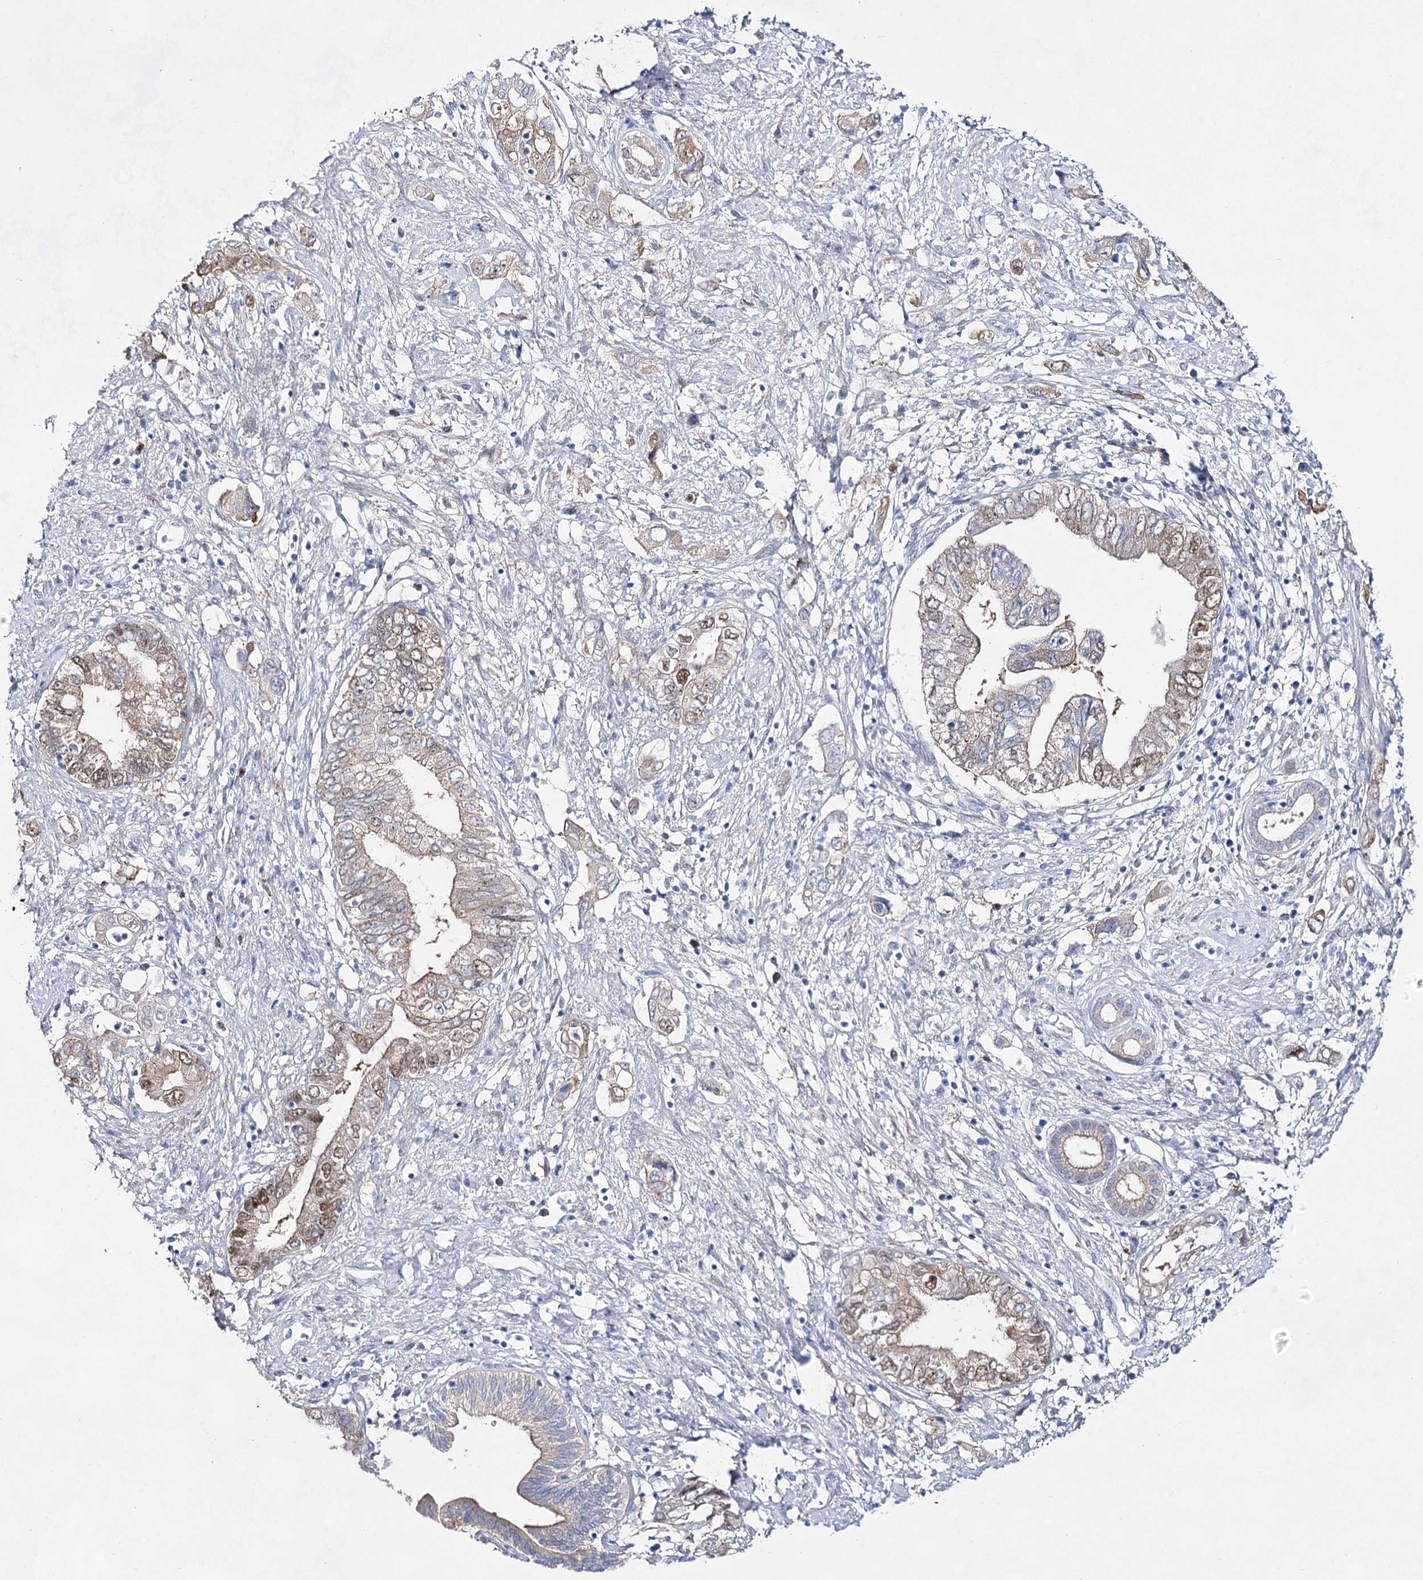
{"staining": {"intensity": "moderate", "quantity": "<25%", "location": "nuclear"}, "tissue": "pancreatic cancer", "cell_type": "Tumor cells", "image_type": "cancer", "snomed": [{"axis": "morphology", "description": "Adenocarcinoma, NOS"}, {"axis": "topography", "description": "Pancreas"}], "caption": "DAB (3,3'-diaminobenzidine) immunohistochemical staining of pancreatic cancer (adenocarcinoma) reveals moderate nuclear protein positivity in approximately <25% of tumor cells. Ihc stains the protein of interest in brown and the nuclei are stained blue.", "gene": "UGDH", "patient": {"sex": "female", "age": 73}}